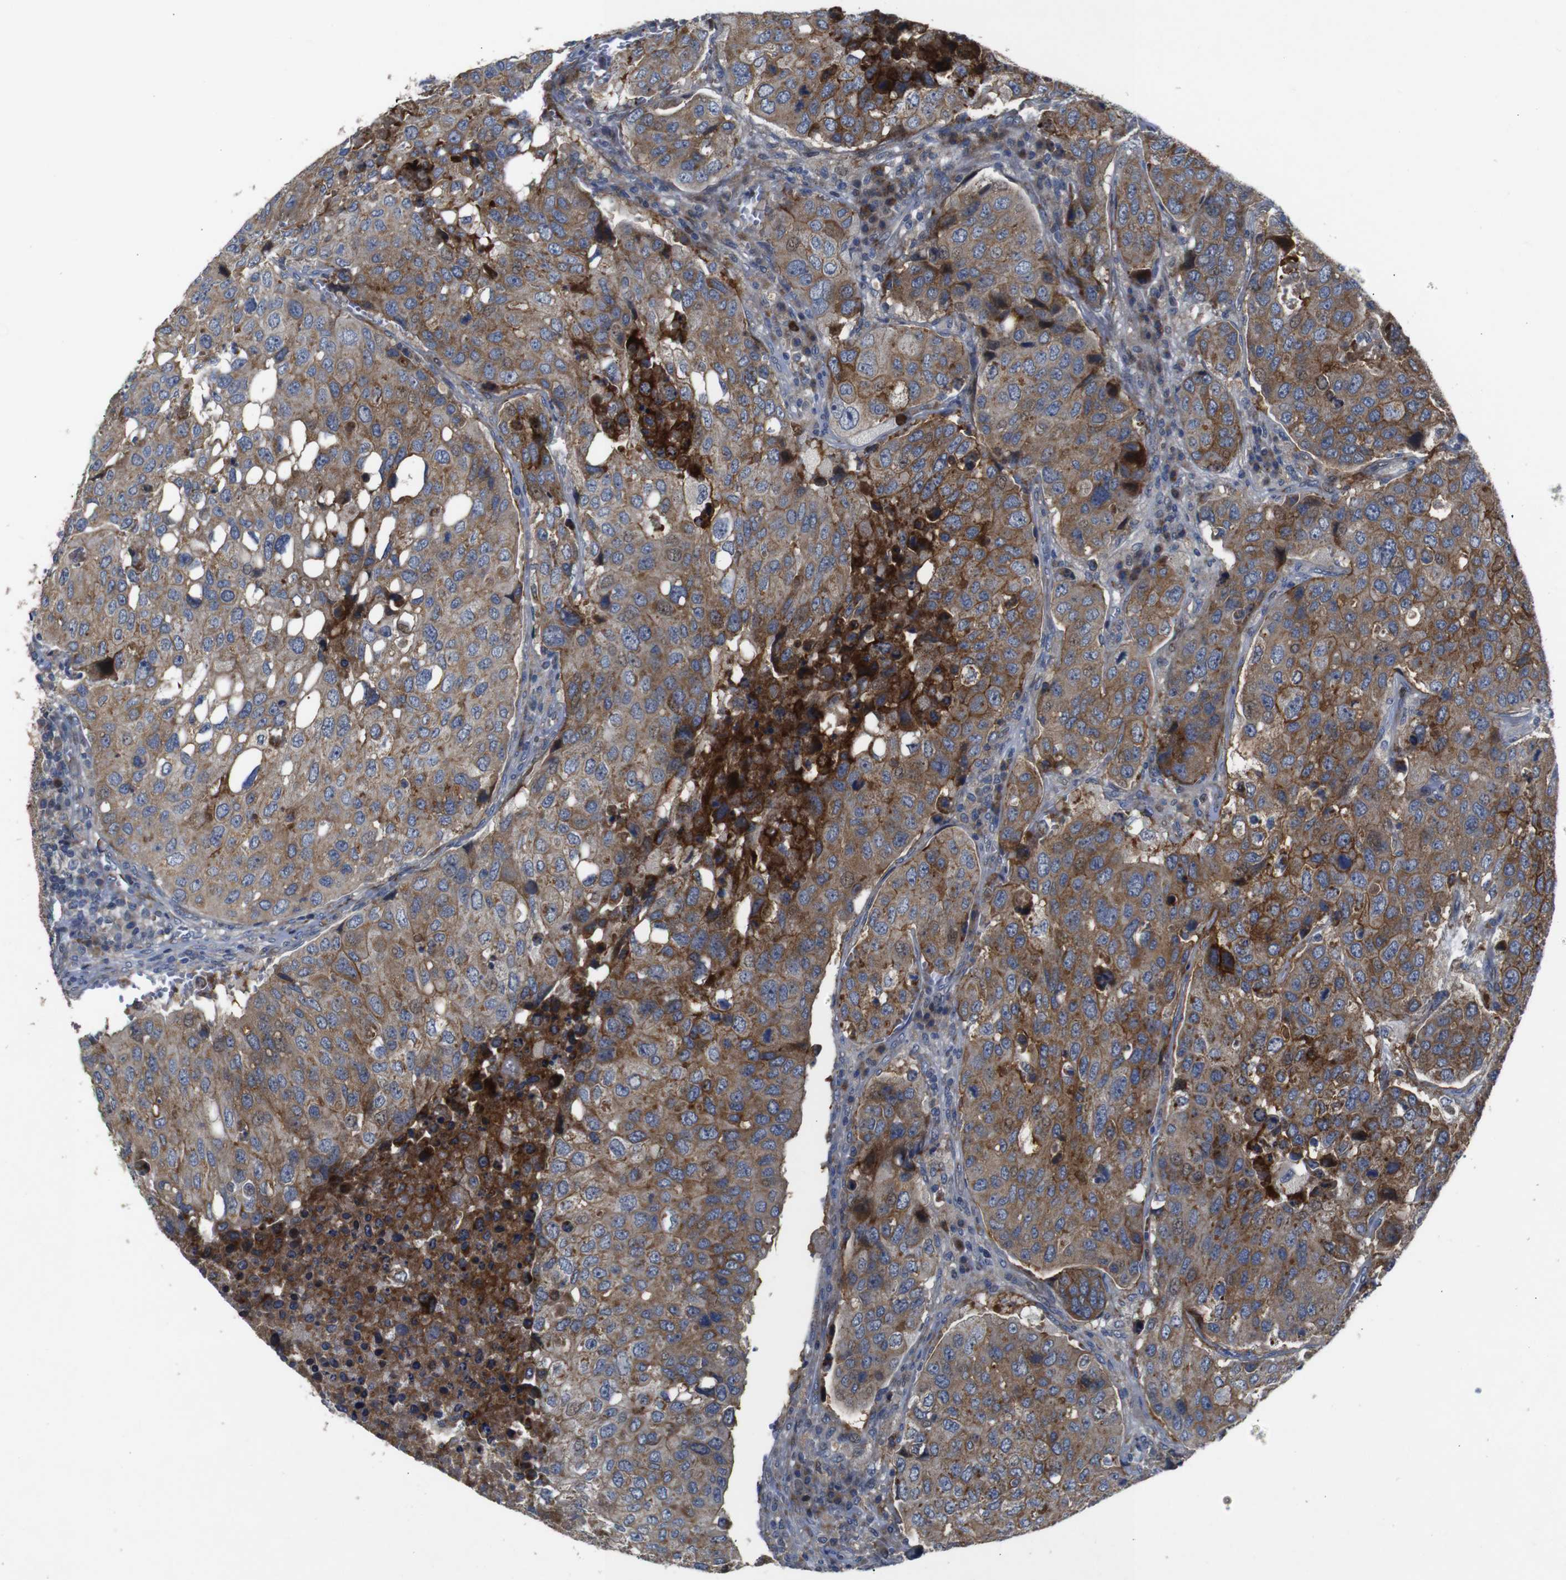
{"staining": {"intensity": "moderate", "quantity": ">75%", "location": "cytoplasmic/membranous"}, "tissue": "urothelial cancer", "cell_type": "Tumor cells", "image_type": "cancer", "snomed": [{"axis": "morphology", "description": "Urothelial carcinoma, High grade"}, {"axis": "topography", "description": "Lymph node"}, {"axis": "topography", "description": "Urinary bladder"}], "caption": "Human urothelial cancer stained with a protein marker shows moderate staining in tumor cells.", "gene": "CHST10", "patient": {"sex": "male", "age": 51}}